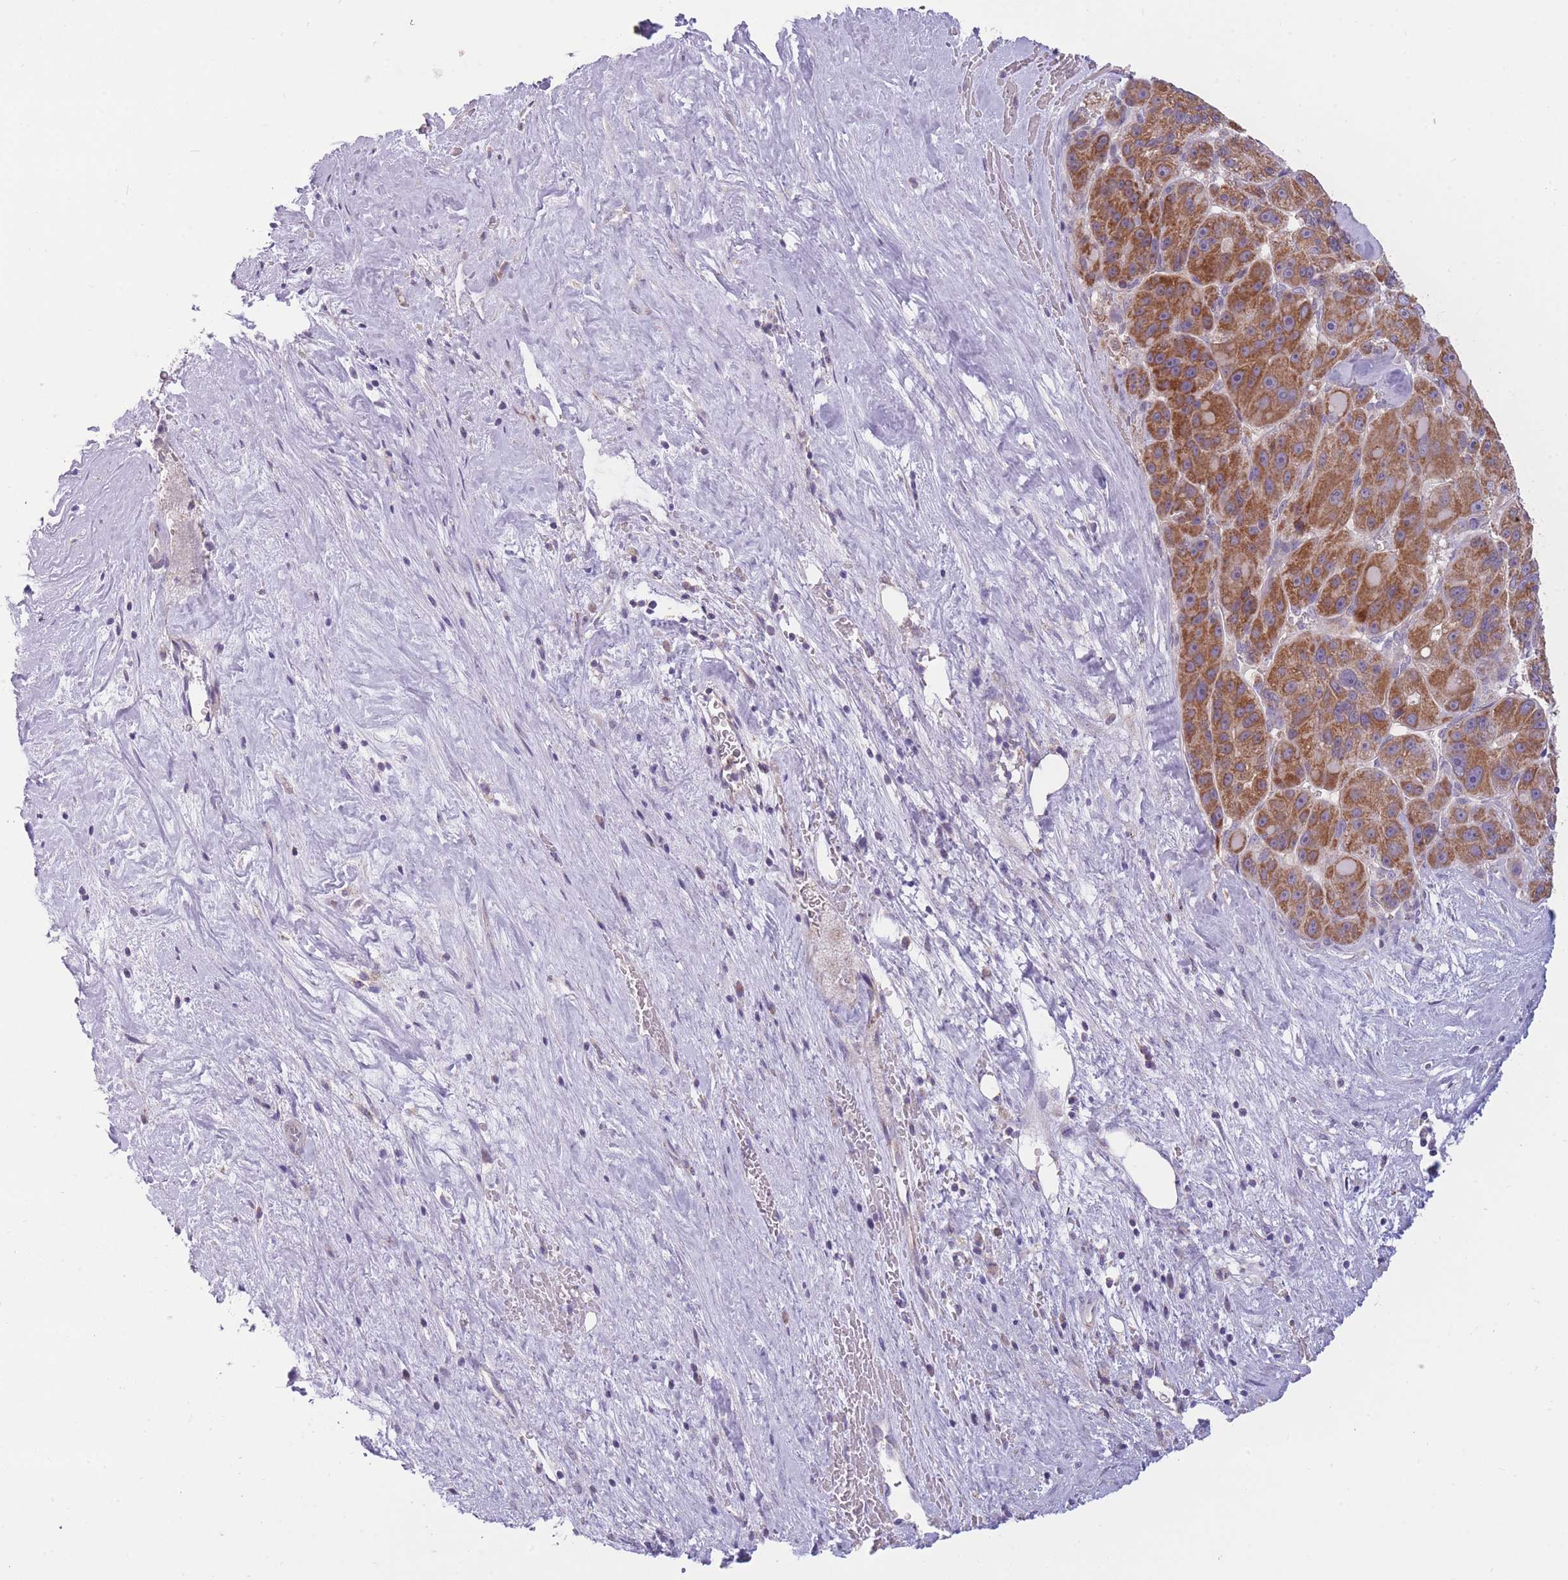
{"staining": {"intensity": "moderate", "quantity": ">75%", "location": "cytoplasmic/membranous"}, "tissue": "liver cancer", "cell_type": "Tumor cells", "image_type": "cancer", "snomed": [{"axis": "morphology", "description": "Carcinoma, Hepatocellular, NOS"}, {"axis": "topography", "description": "Liver"}], "caption": "The immunohistochemical stain highlights moderate cytoplasmic/membranous staining in tumor cells of liver cancer tissue.", "gene": "MRPS18C", "patient": {"sex": "male", "age": 76}}